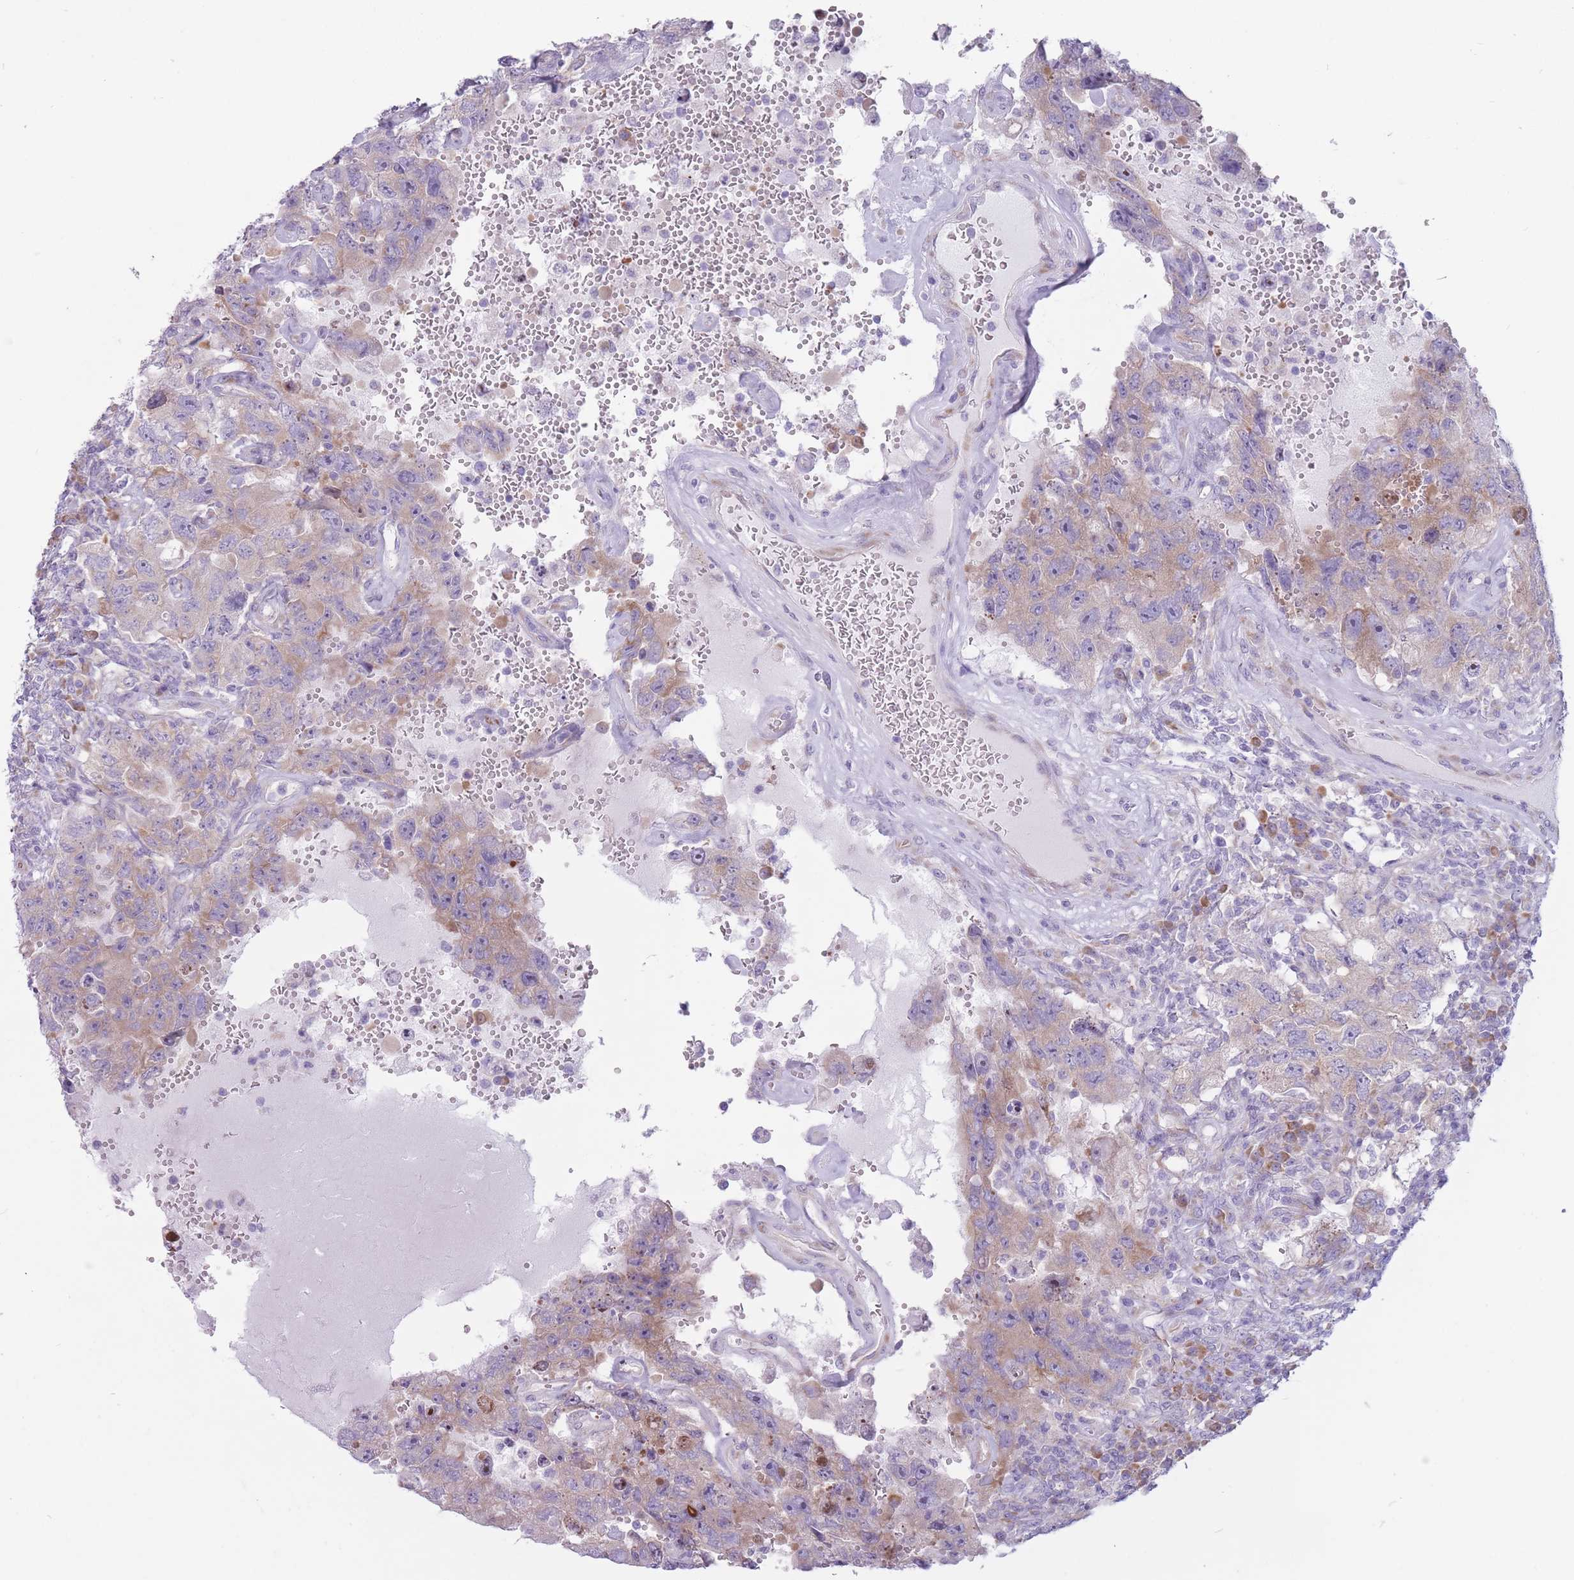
{"staining": {"intensity": "moderate", "quantity": "25%-75%", "location": "cytoplasmic/membranous"}, "tissue": "testis cancer", "cell_type": "Tumor cells", "image_type": "cancer", "snomed": [{"axis": "morphology", "description": "Carcinoma, Embryonal, NOS"}, {"axis": "topography", "description": "Testis"}], "caption": "Immunohistochemical staining of human embryonal carcinoma (testis) shows medium levels of moderate cytoplasmic/membranous positivity in approximately 25%-75% of tumor cells.", "gene": "RPL18", "patient": {"sex": "male", "age": 26}}